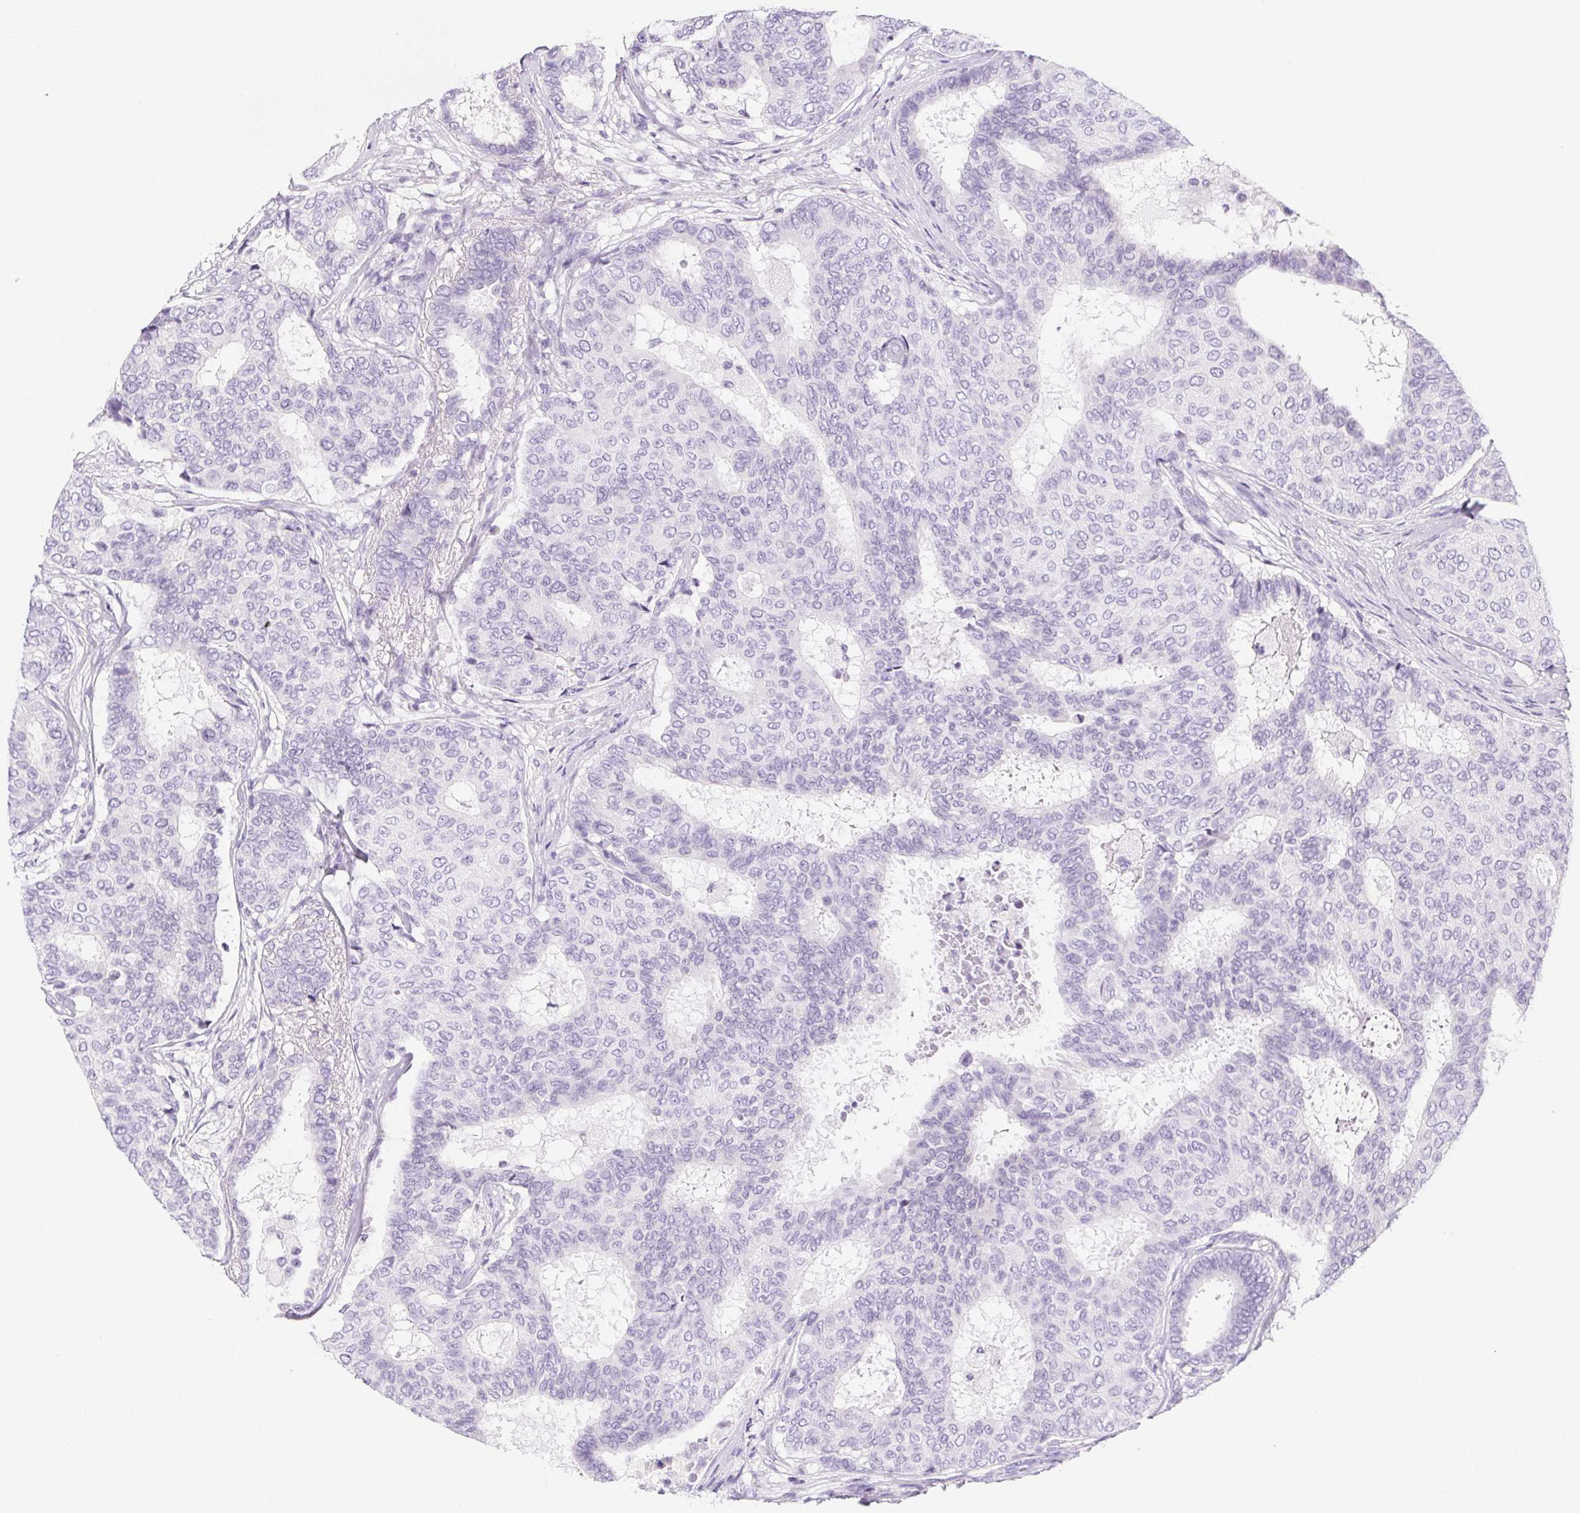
{"staining": {"intensity": "negative", "quantity": "none", "location": "none"}, "tissue": "breast cancer", "cell_type": "Tumor cells", "image_type": "cancer", "snomed": [{"axis": "morphology", "description": "Duct carcinoma"}, {"axis": "topography", "description": "Breast"}], "caption": "An immunohistochemistry (IHC) image of breast cancer is shown. There is no staining in tumor cells of breast cancer.", "gene": "BEND2", "patient": {"sex": "female", "age": 75}}